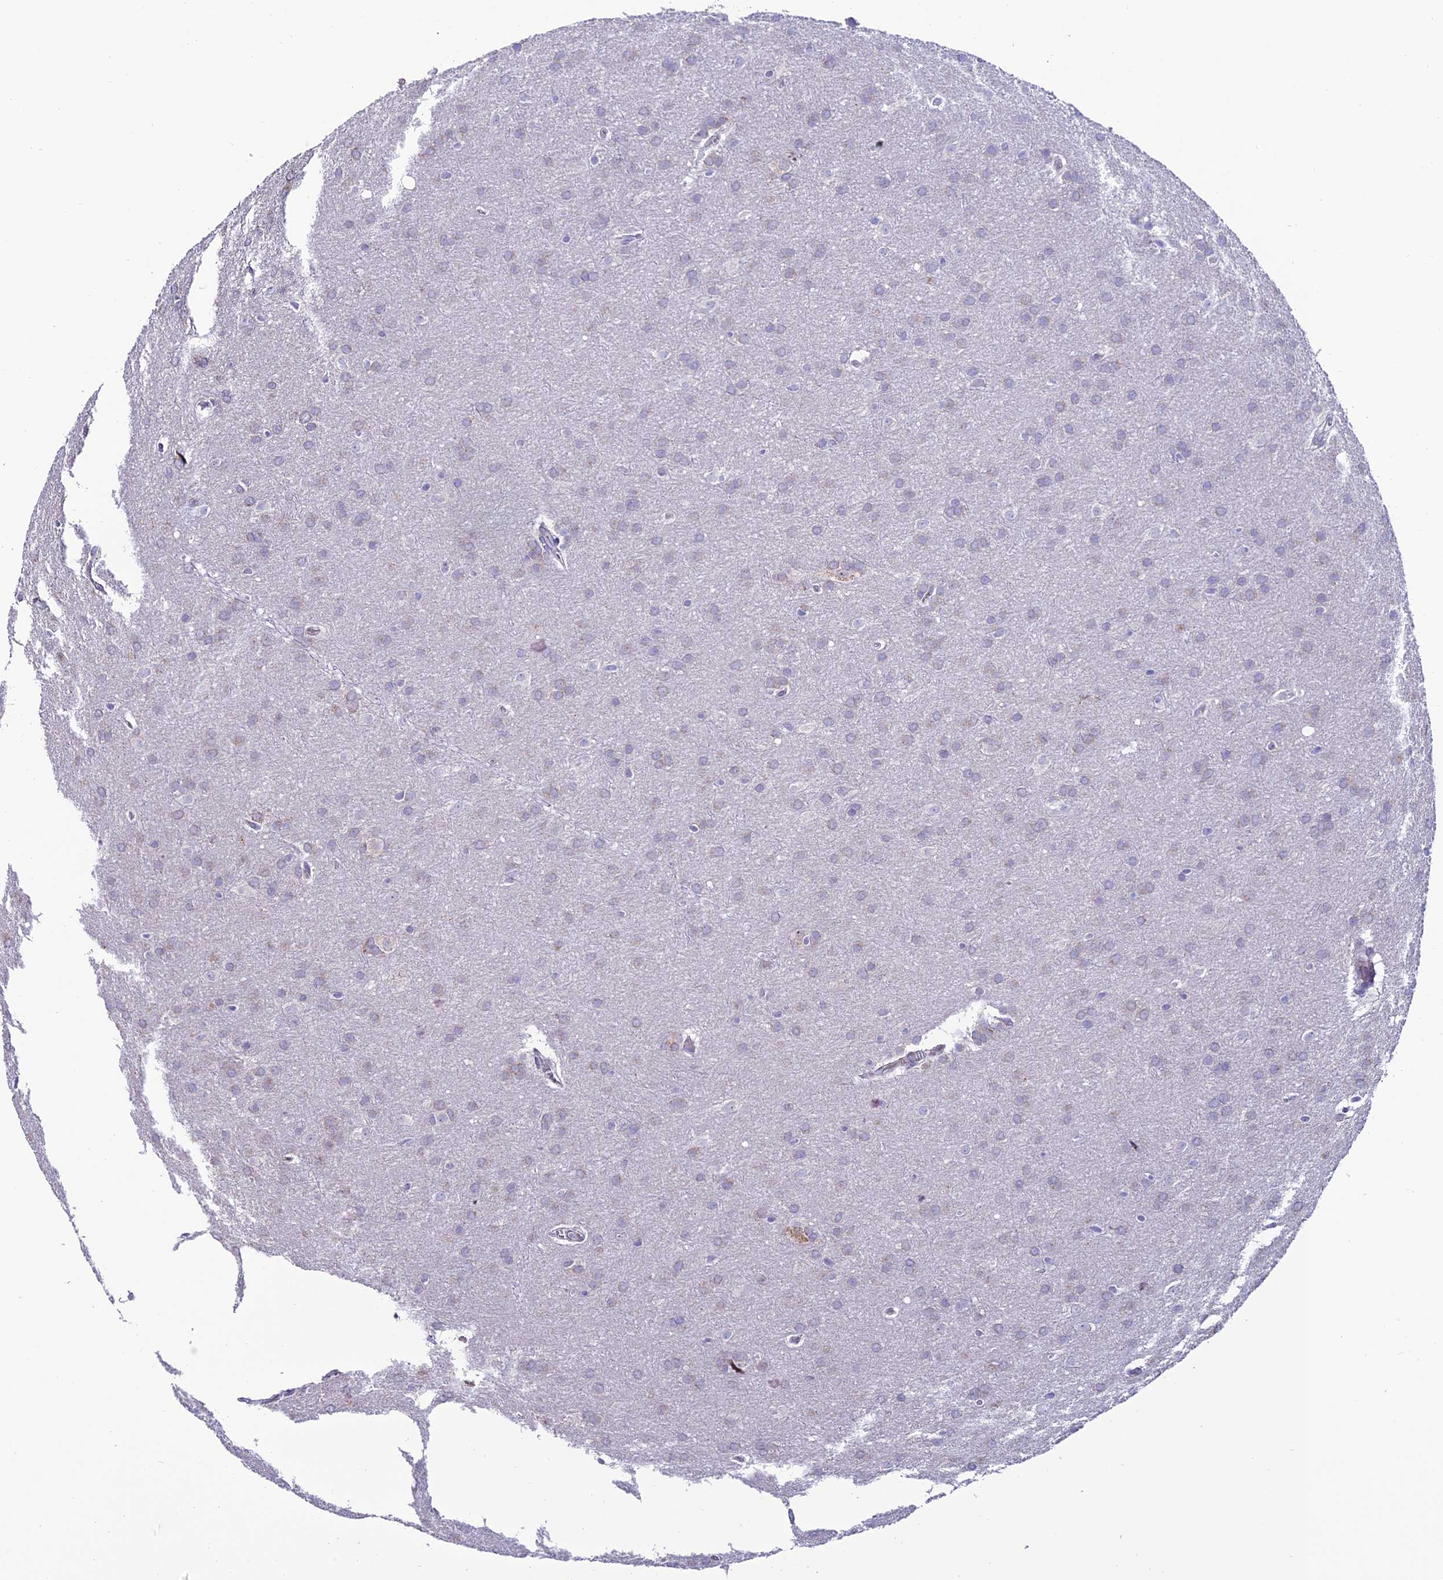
{"staining": {"intensity": "negative", "quantity": "none", "location": "none"}, "tissue": "glioma", "cell_type": "Tumor cells", "image_type": "cancer", "snomed": [{"axis": "morphology", "description": "Glioma, malignant, Low grade"}, {"axis": "topography", "description": "Brain"}], "caption": "This histopathology image is of glioma stained with immunohistochemistry to label a protein in brown with the nuclei are counter-stained blue. There is no expression in tumor cells.", "gene": "SLC10A1", "patient": {"sex": "female", "age": 32}}